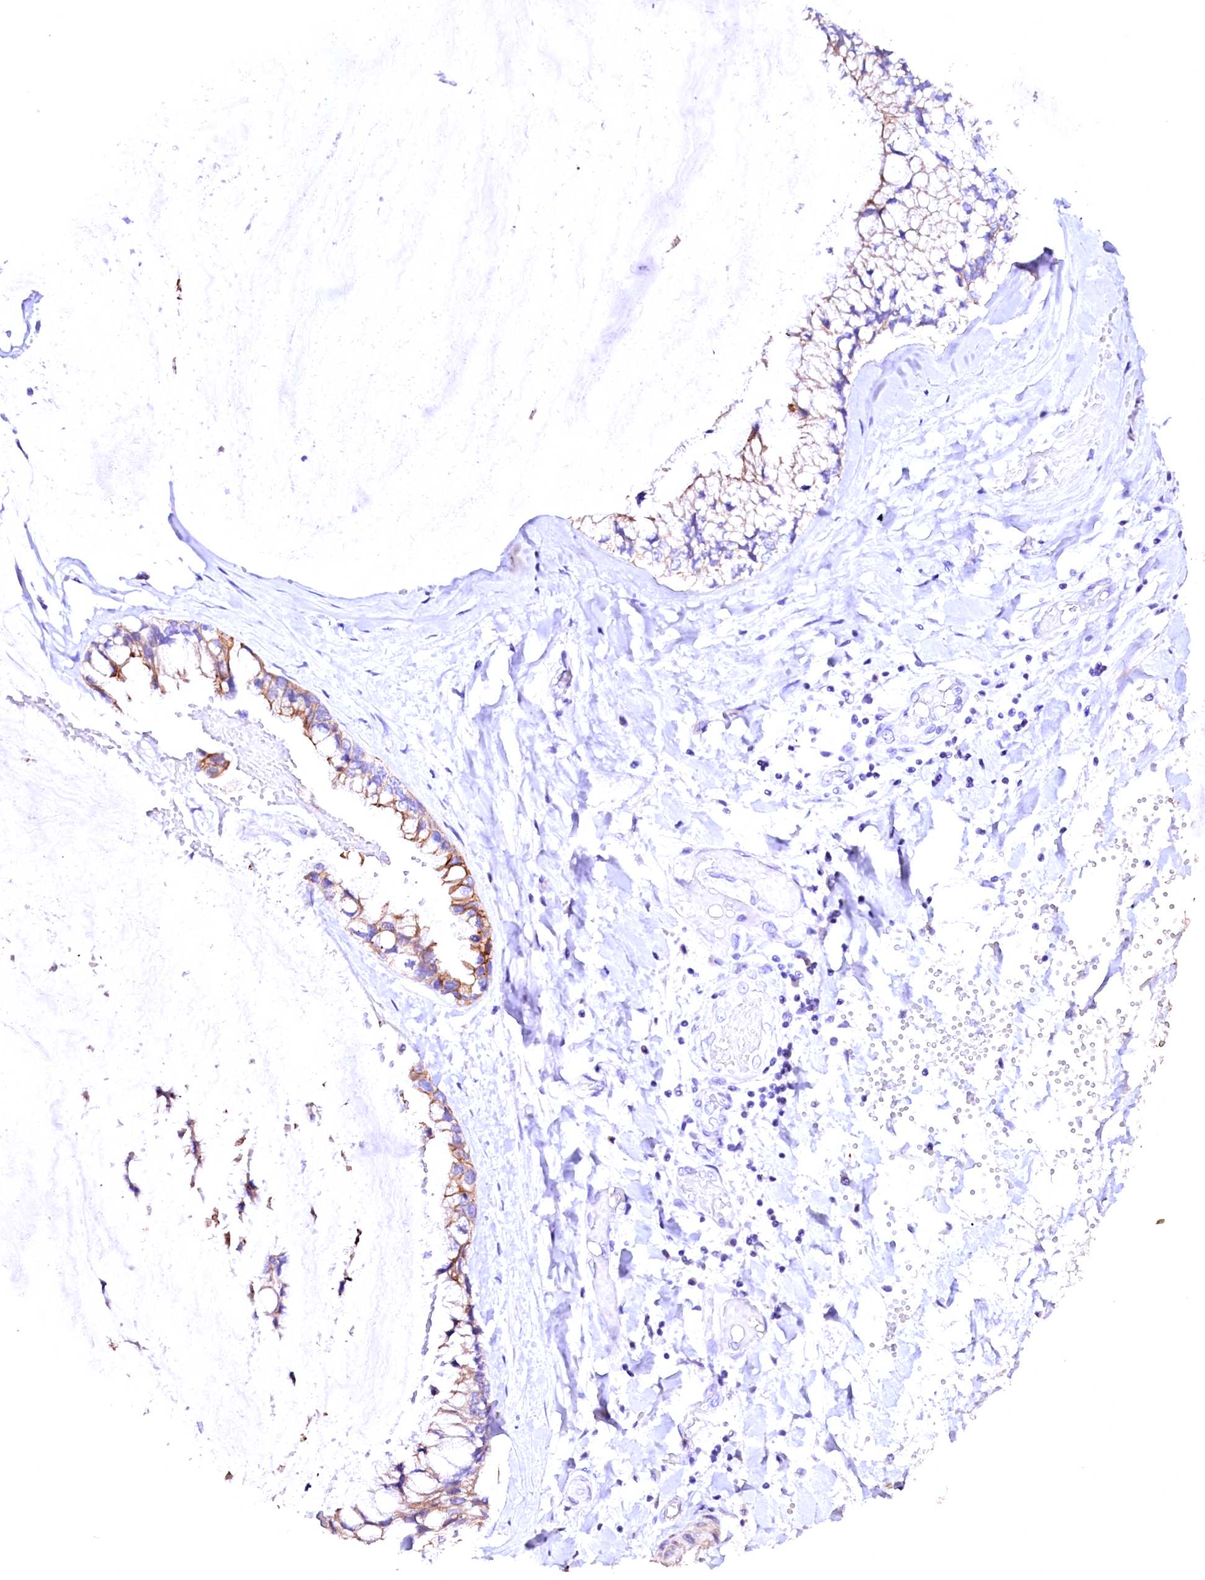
{"staining": {"intensity": "moderate", "quantity": "25%-75%", "location": "cytoplasmic/membranous"}, "tissue": "ovarian cancer", "cell_type": "Tumor cells", "image_type": "cancer", "snomed": [{"axis": "morphology", "description": "Cystadenocarcinoma, mucinous, NOS"}, {"axis": "topography", "description": "Ovary"}], "caption": "This is an image of immunohistochemistry staining of ovarian mucinous cystadenocarcinoma, which shows moderate expression in the cytoplasmic/membranous of tumor cells.", "gene": "VPS36", "patient": {"sex": "female", "age": 39}}